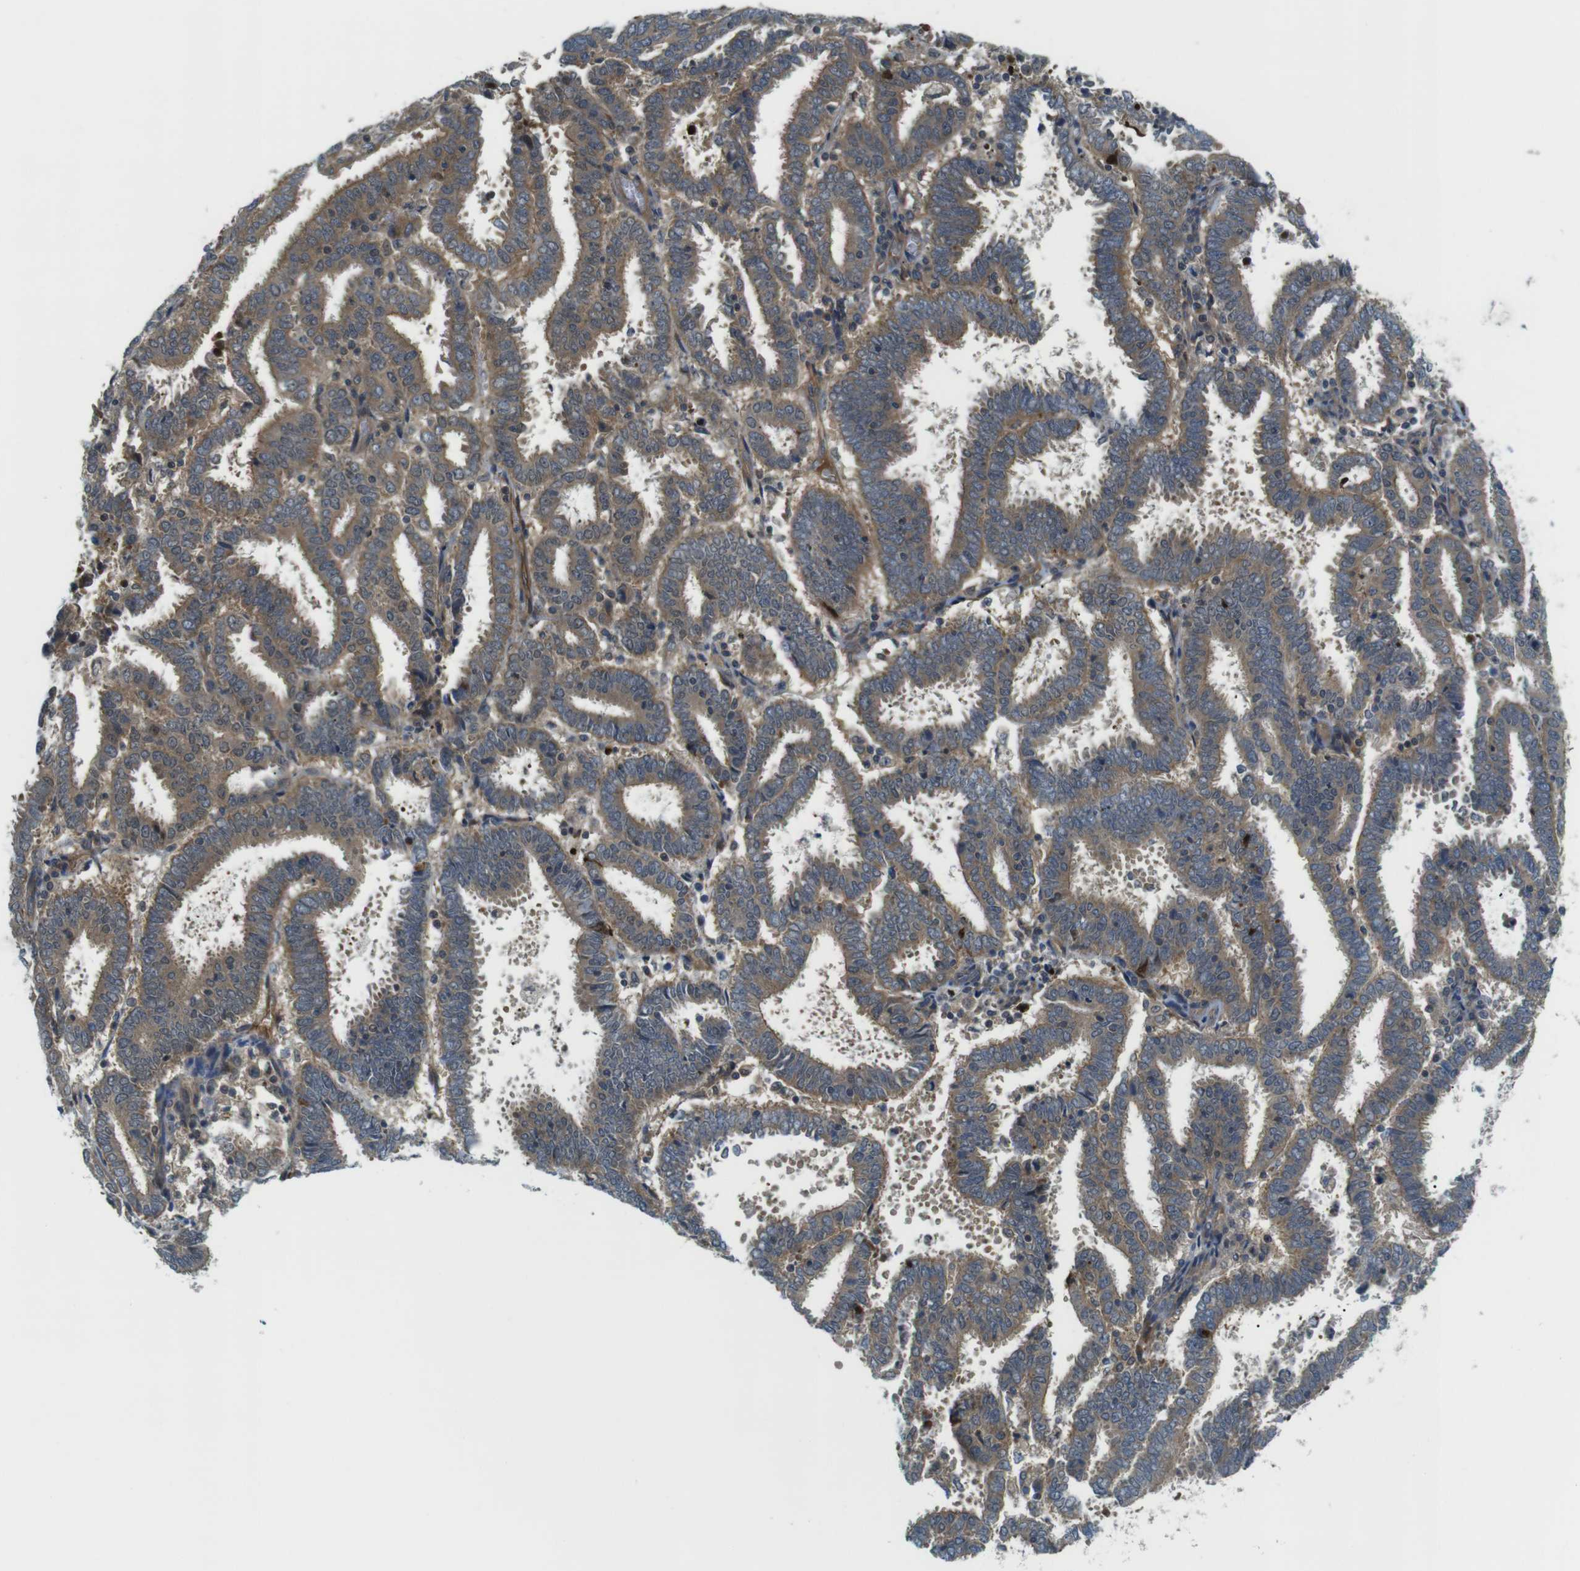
{"staining": {"intensity": "moderate", "quantity": ">75%", "location": "cytoplasmic/membranous"}, "tissue": "endometrial cancer", "cell_type": "Tumor cells", "image_type": "cancer", "snomed": [{"axis": "morphology", "description": "Adenocarcinoma, NOS"}, {"axis": "topography", "description": "Uterus"}], "caption": "Immunohistochemistry histopathology image of endometrial adenocarcinoma stained for a protein (brown), which reveals medium levels of moderate cytoplasmic/membranous staining in about >75% of tumor cells.", "gene": "TSC1", "patient": {"sex": "female", "age": 83}}